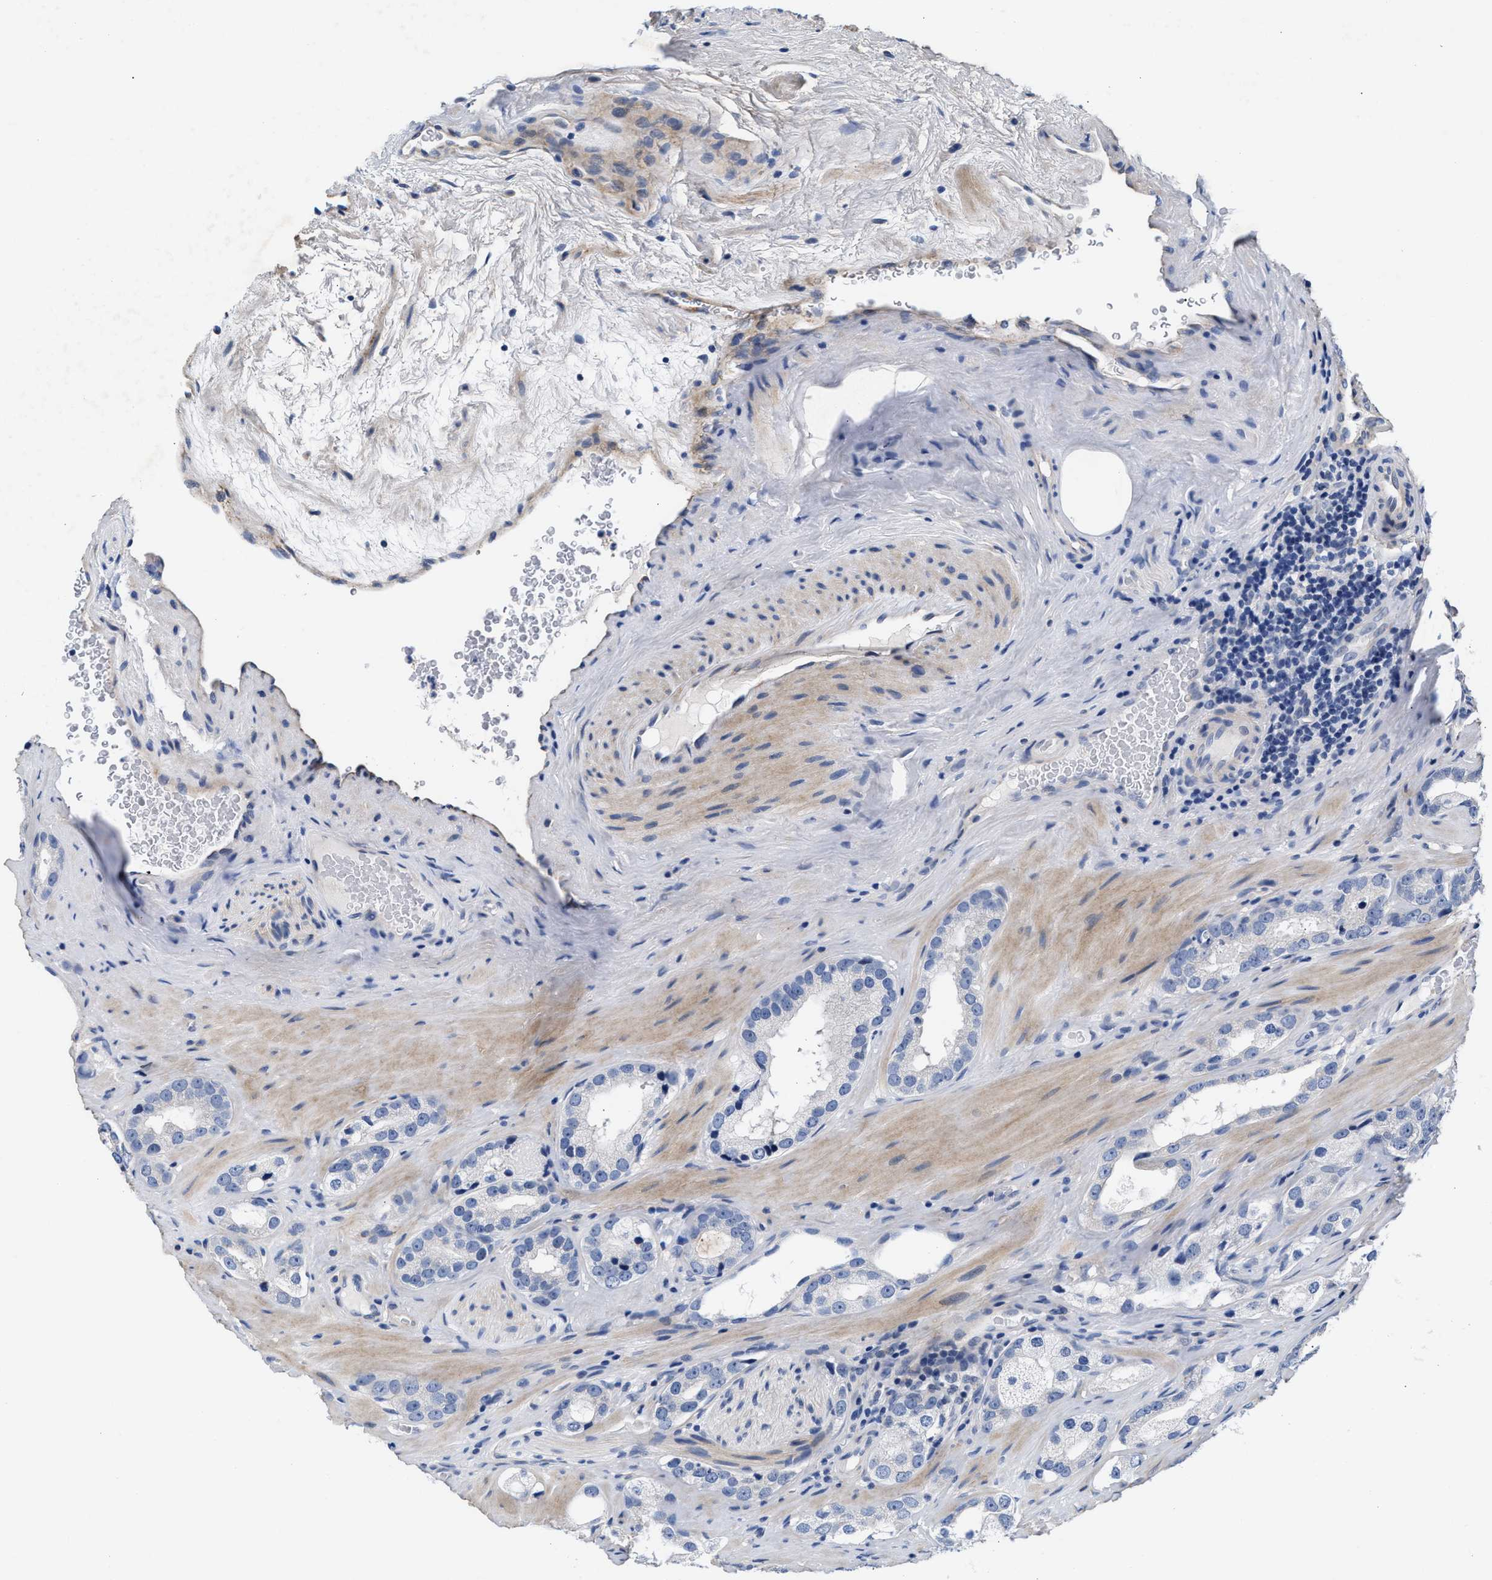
{"staining": {"intensity": "negative", "quantity": "none", "location": "none"}, "tissue": "prostate cancer", "cell_type": "Tumor cells", "image_type": "cancer", "snomed": [{"axis": "morphology", "description": "Adenocarcinoma, High grade"}, {"axis": "topography", "description": "Prostate"}], "caption": "Immunohistochemistry of human prostate adenocarcinoma (high-grade) displays no staining in tumor cells.", "gene": "ACTL7B", "patient": {"sex": "male", "age": 63}}